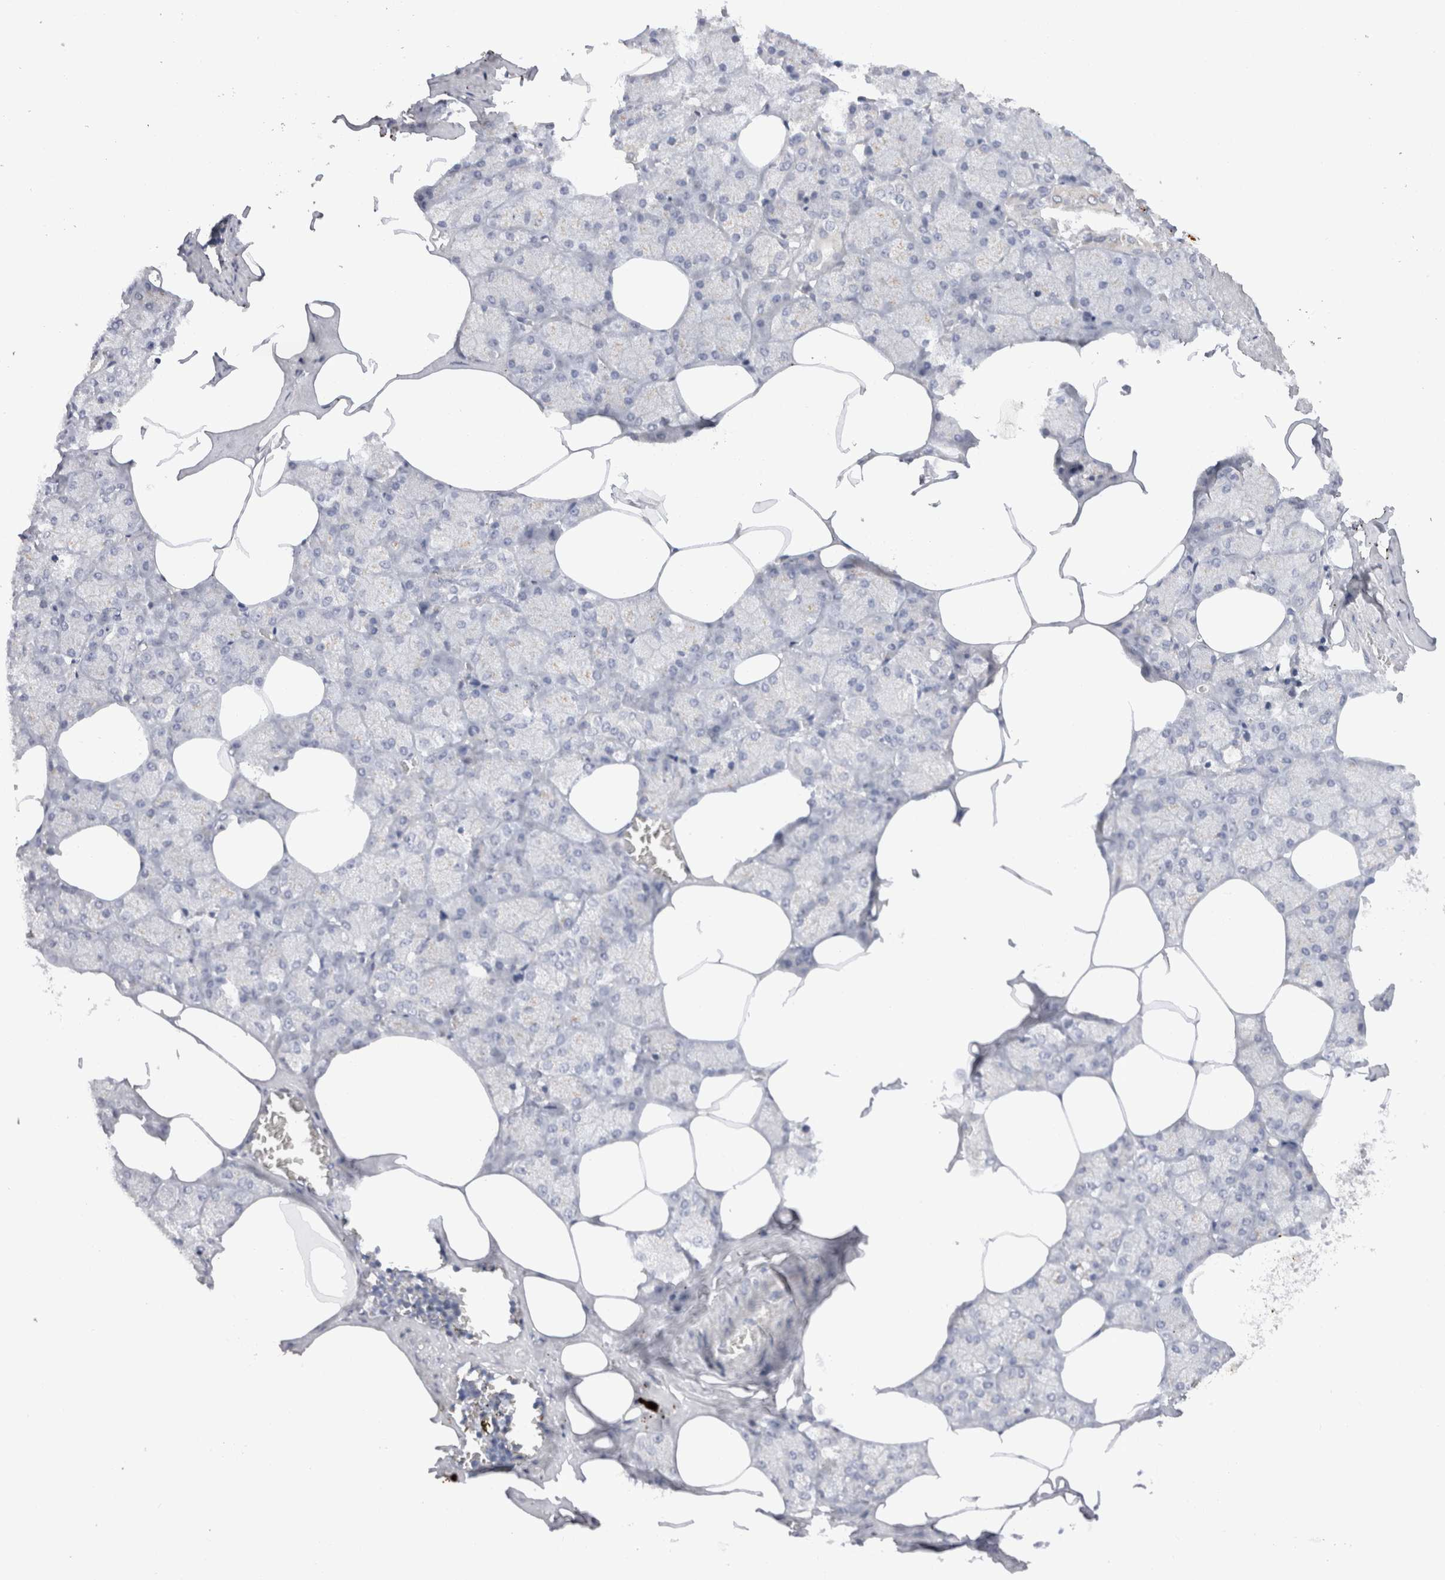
{"staining": {"intensity": "weak", "quantity": "<25%", "location": "cytoplasmic/membranous"}, "tissue": "salivary gland", "cell_type": "Glandular cells", "image_type": "normal", "snomed": [{"axis": "morphology", "description": "Normal tissue, NOS"}, {"axis": "topography", "description": "Salivary gland"}], "caption": "Histopathology image shows no protein staining in glandular cells of normal salivary gland.", "gene": "SPINK2", "patient": {"sex": "male", "age": 62}}